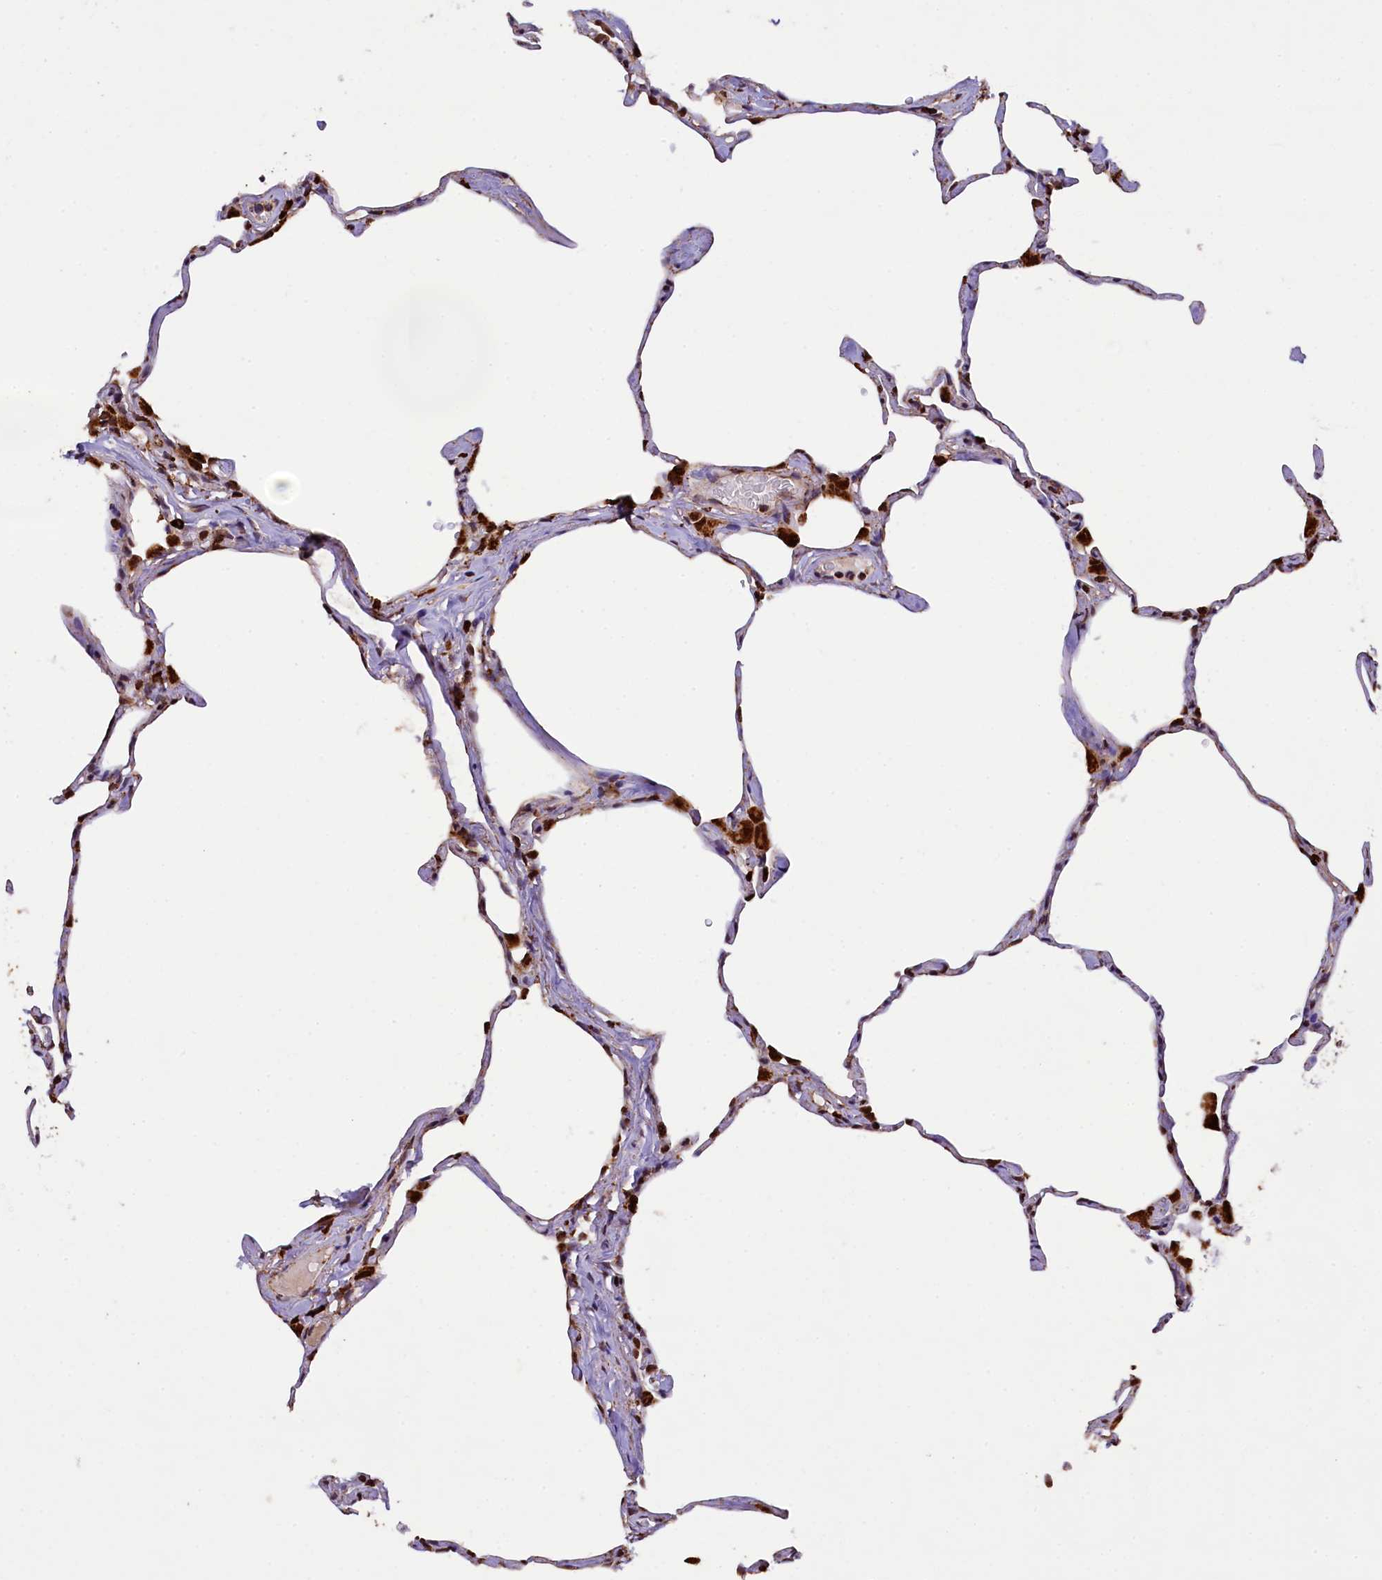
{"staining": {"intensity": "moderate", "quantity": "25%-75%", "location": "cytoplasmic/membranous"}, "tissue": "lung", "cell_type": "Alveolar cells", "image_type": "normal", "snomed": [{"axis": "morphology", "description": "Normal tissue, NOS"}, {"axis": "topography", "description": "Lung"}], "caption": "IHC (DAB (3,3'-diaminobenzidine)) staining of unremarkable lung demonstrates moderate cytoplasmic/membranous protein staining in approximately 25%-75% of alveolar cells. Nuclei are stained in blue.", "gene": "KLC2", "patient": {"sex": "male", "age": 65}}